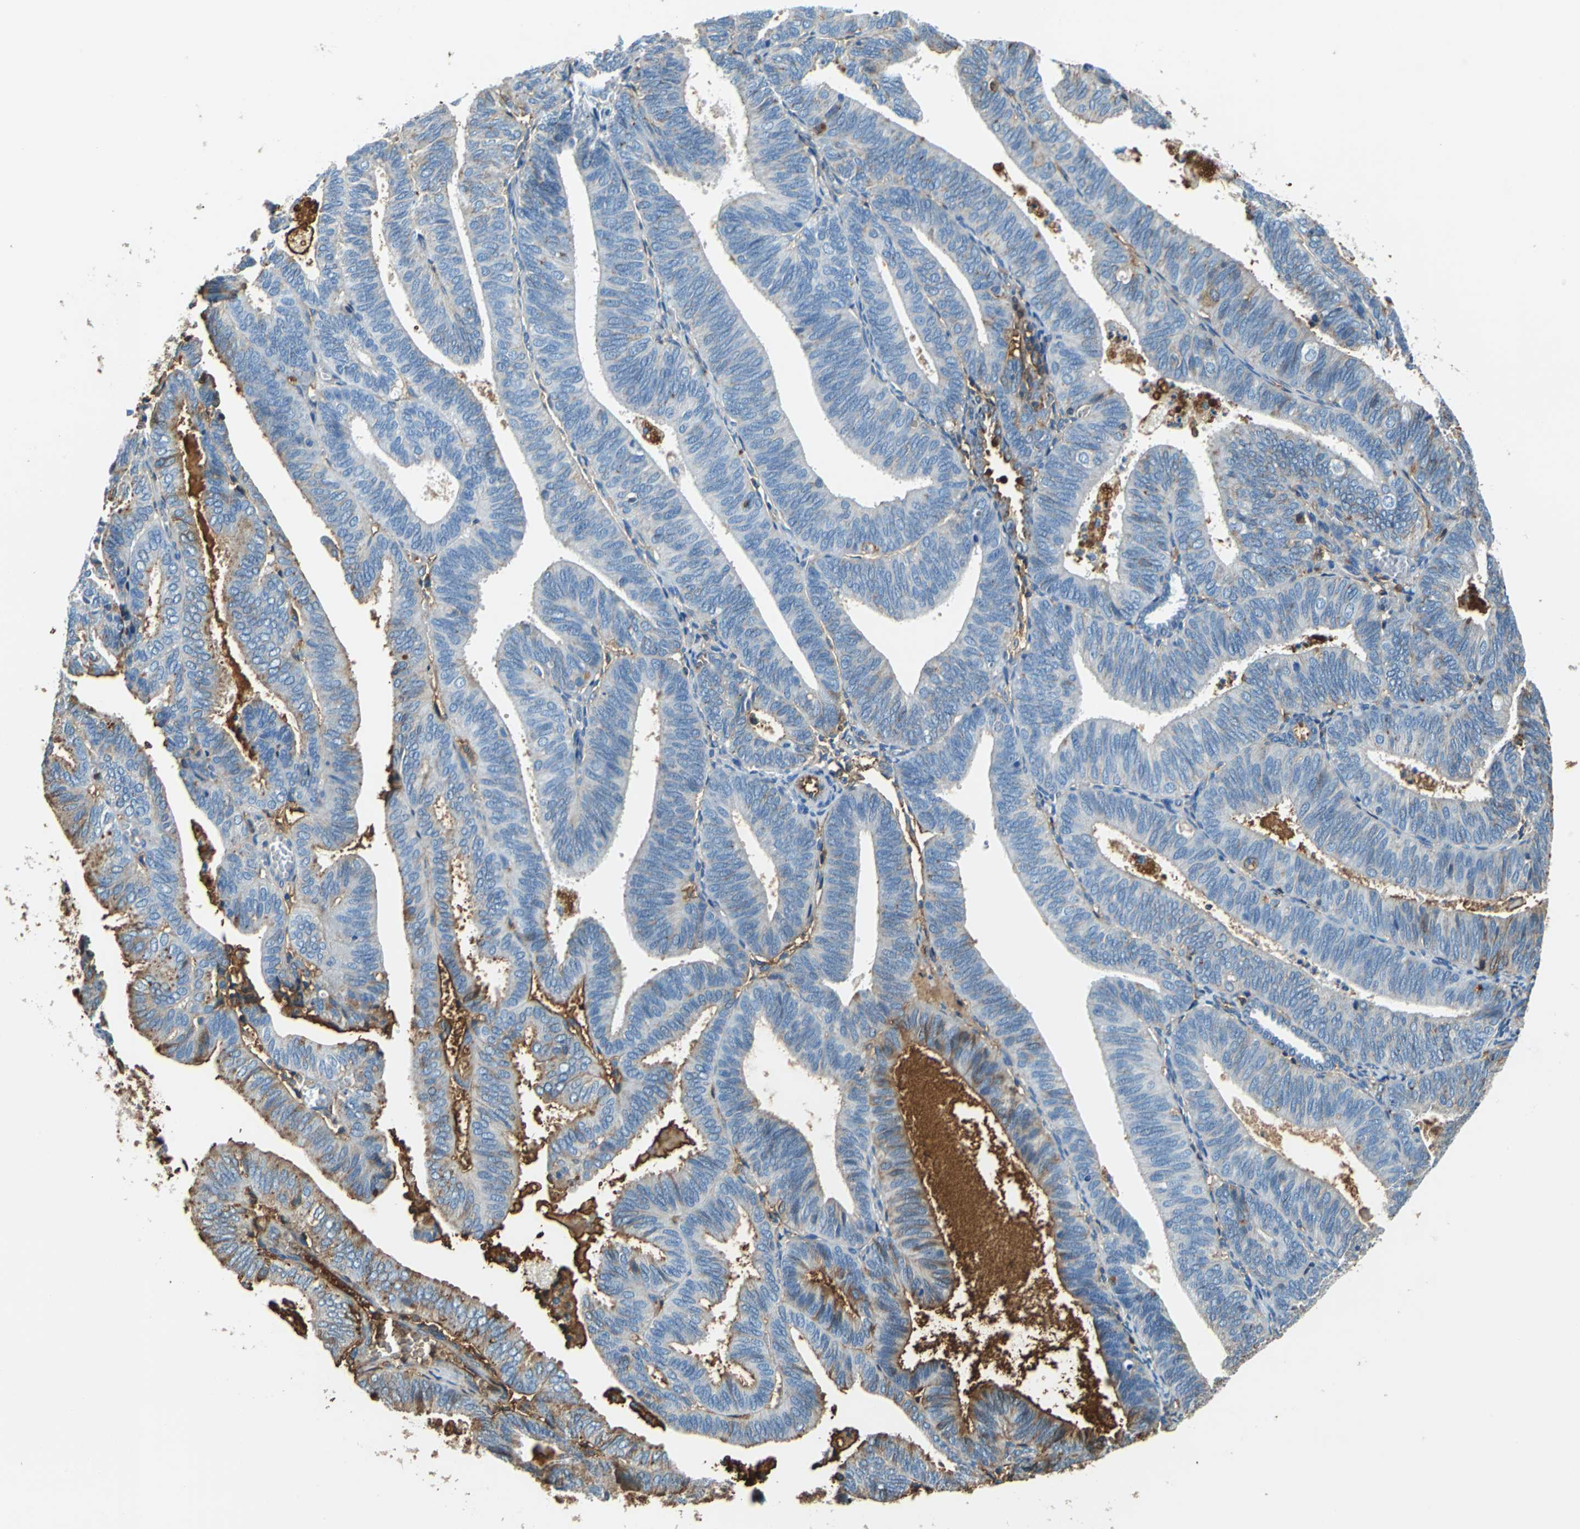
{"staining": {"intensity": "moderate", "quantity": "25%-75%", "location": "cytoplasmic/membranous"}, "tissue": "endometrial cancer", "cell_type": "Tumor cells", "image_type": "cancer", "snomed": [{"axis": "morphology", "description": "Adenocarcinoma, NOS"}, {"axis": "topography", "description": "Uterus"}], "caption": "Moderate cytoplasmic/membranous positivity is present in about 25%-75% of tumor cells in endometrial cancer. (Brightfield microscopy of DAB IHC at high magnification).", "gene": "ALB", "patient": {"sex": "female", "age": 60}}